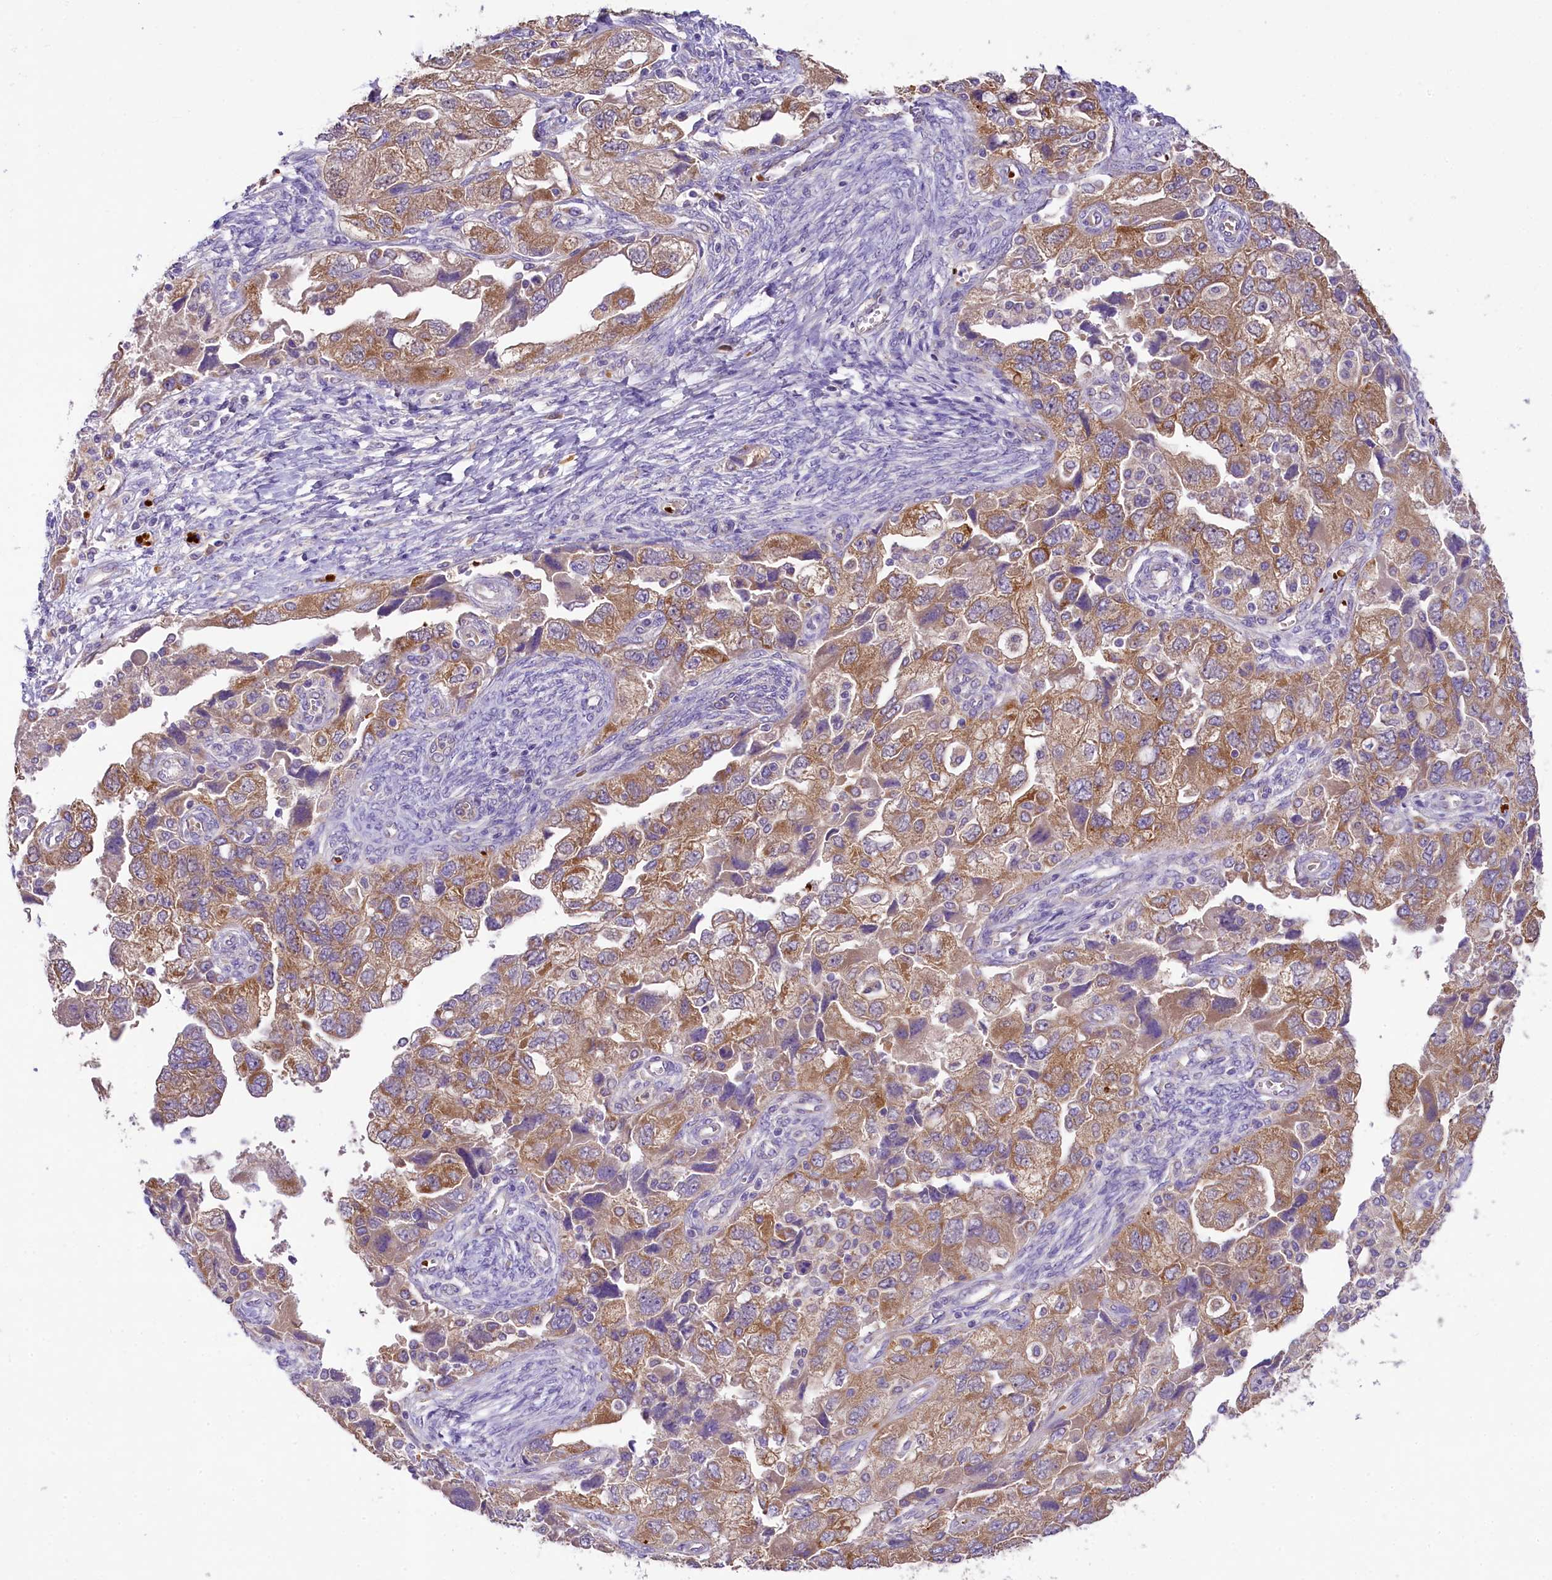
{"staining": {"intensity": "moderate", "quantity": ">75%", "location": "cytoplasmic/membranous"}, "tissue": "ovarian cancer", "cell_type": "Tumor cells", "image_type": "cancer", "snomed": [{"axis": "morphology", "description": "Carcinoma, NOS"}, {"axis": "morphology", "description": "Cystadenocarcinoma, serous, NOS"}, {"axis": "topography", "description": "Ovary"}], "caption": "A medium amount of moderate cytoplasmic/membranous expression is identified in about >75% of tumor cells in ovarian cancer (serous cystadenocarcinoma) tissue.", "gene": "LARP4", "patient": {"sex": "female", "age": 69}}